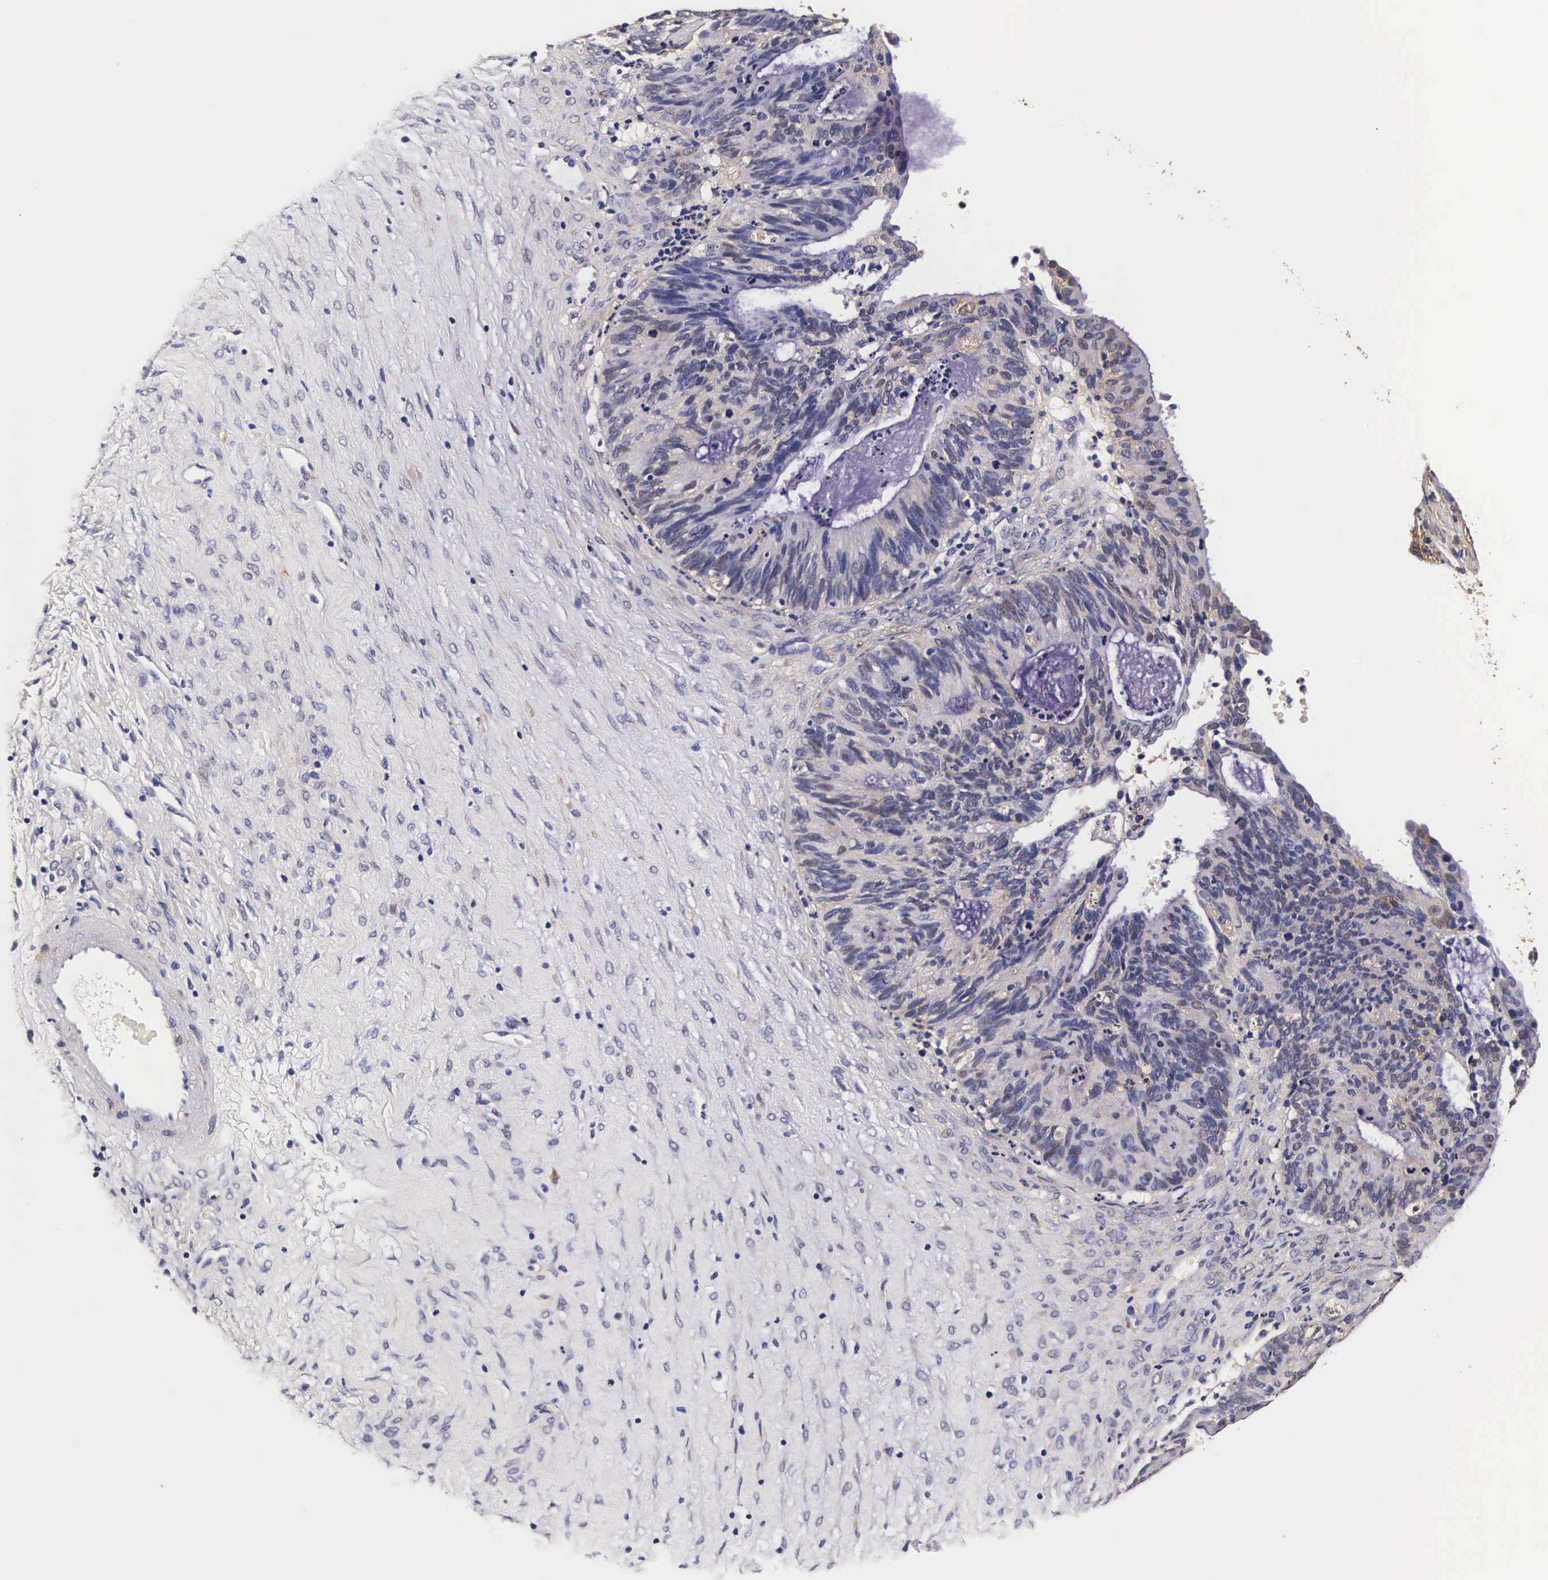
{"staining": {"intensity": "weak", "quantity": "<25%", "location": "cytoplasmic/membranous,nuclear"}, "tissue": "ovarian cancer", "cell_type": "Tumor cells", "image_type": "cancer", "snomed": [{"axis": "morphology", "description": "Carcinoma, endometroid"}, {"axis": "topography", "description": "Ovary"}], "caption": "IHC histopathology image of neoplastic tissue: ovarian cancer stained with DAB (3,3'-diaminobenzidine) shows no significant protein staining in tumor cells.", "gene": "TECPR2", "patient": {"sex": "female", "age": 52}}